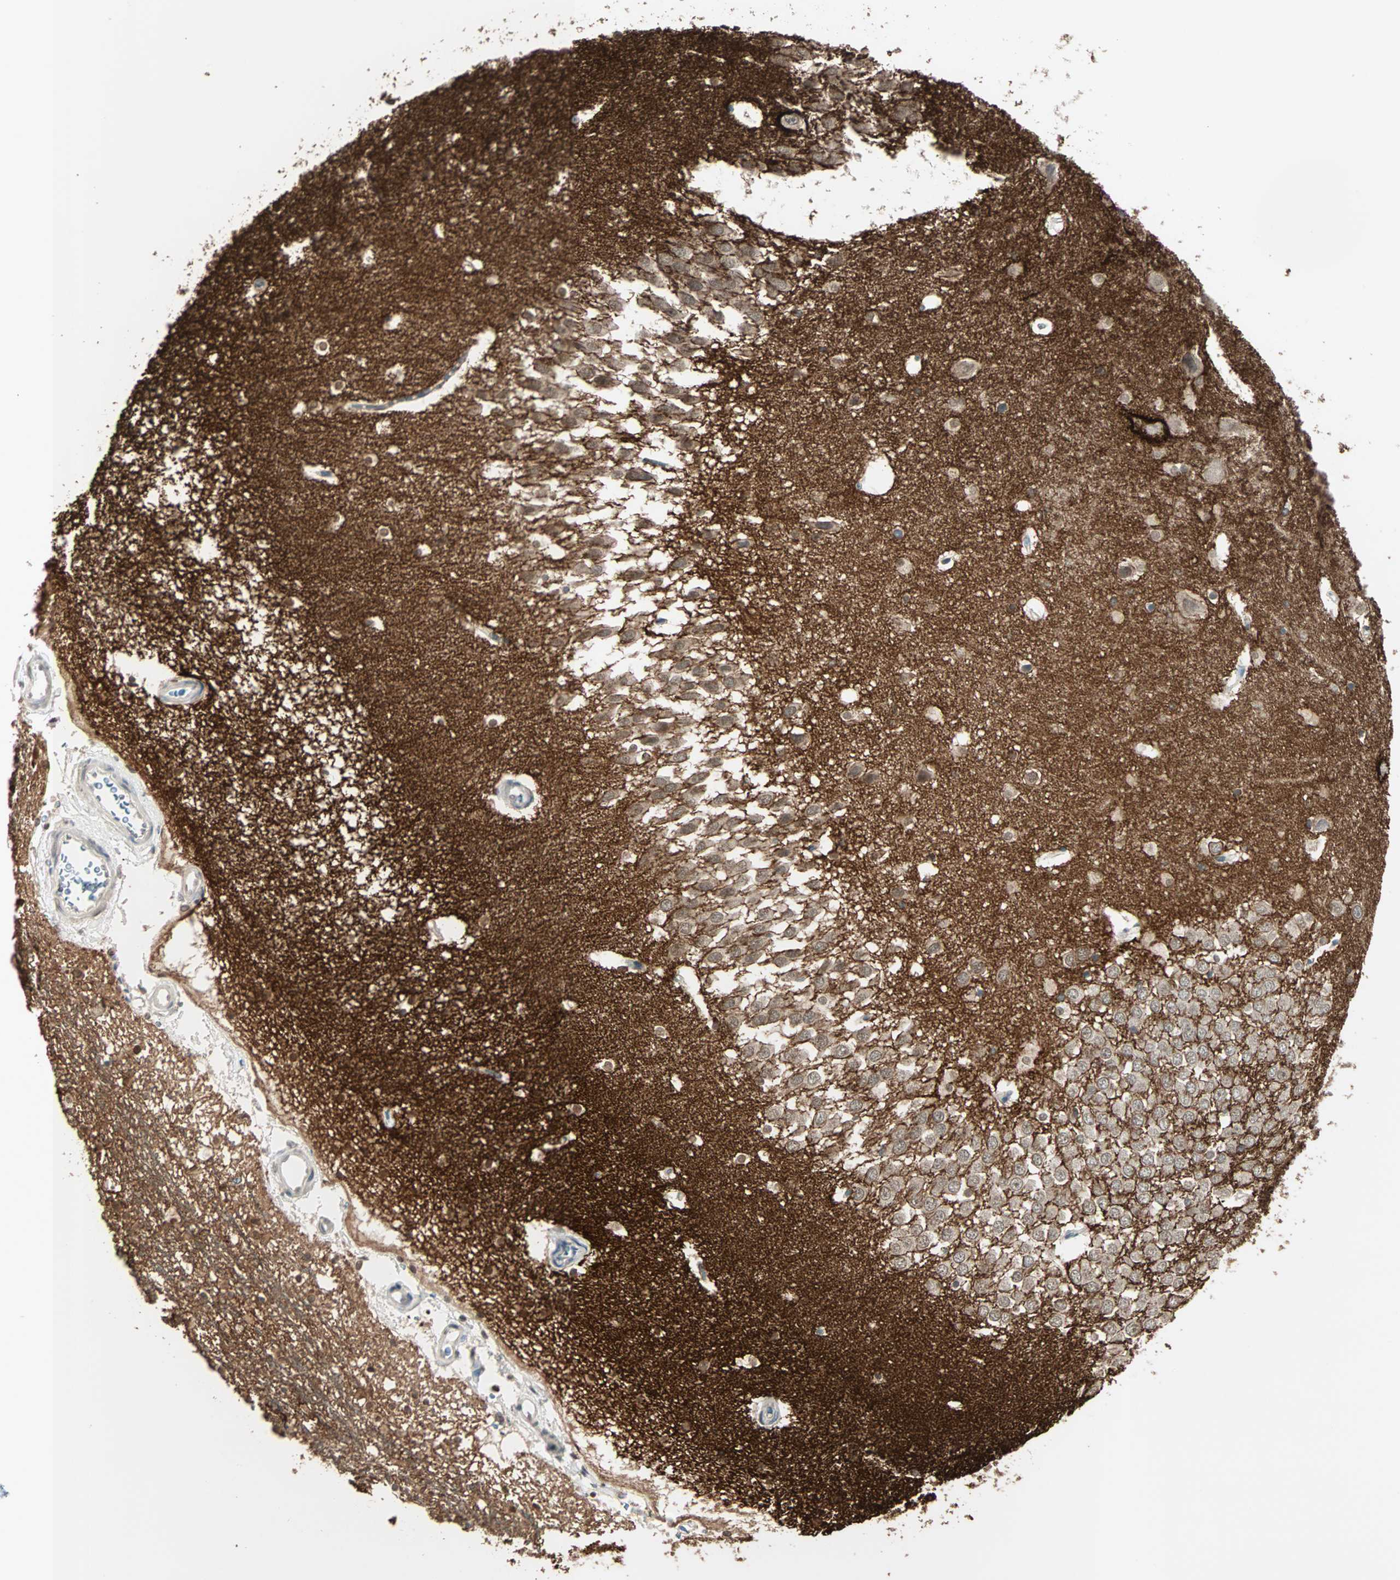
{"staining": {"intensity": "weak", "quantity": "<25%", "location": "cytoplasmic/membranous"}, "tissue": "hippocampus", "cell_type": "Glial cells", "image_type": "normal", "snomed": [{"axis": "morphology", "description": "Normal tissue, NOS"}, {"axis": "topography", "description": "Hippocampus"}], "caption": "IHC of benign human hippocampus exhibits no expression in glial cells. (DAB (3,3'-diaminobenzidine) immunohistochemistry (IHC) visualized using brightfield microscopy, high magnification).", "gene": "BCAN", "patient": {"sex": "male", "age": 45}}